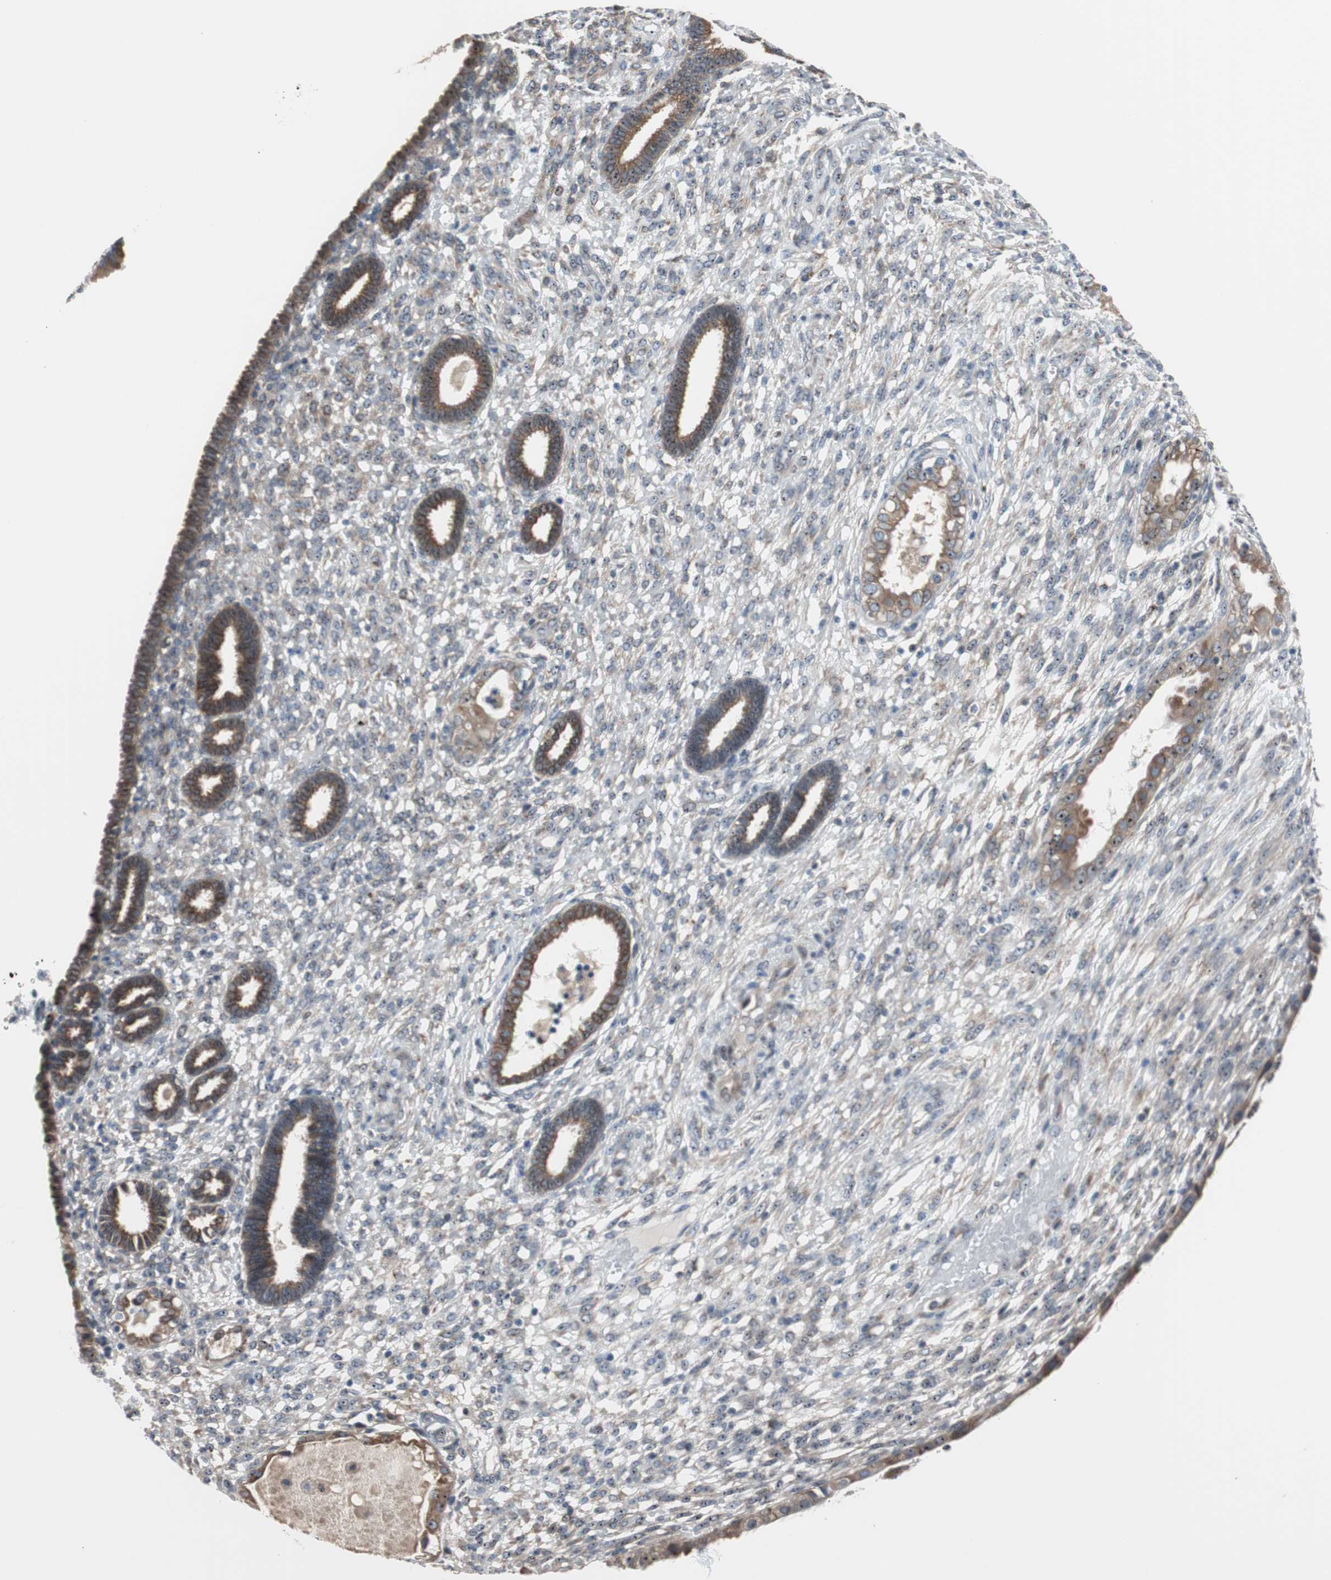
{"staining": {"intensity": "weak", "quantity": "25%-75%", "location": "cytoplasmic/membranous"}, "tissue": "endometrium", "cell_type": "Cells in endometrial stroma", "image_type": "normal", "snomed": [{"axis": "morphology", "description": "Normal tissue, NOS"}, {"axis": "topography", "description": "Endometrium"}], "caption": "Immunohistochemistry (IHC) photomicrograph of benign endometrium: human endometrium stained using immunohistochemistry (IHC) exhibits low levels of weak protein expression localized specifically in the cytoplasmic/membranous of cells in endometrial stroma, appearing as a cytoplasmic/membranous brown color.", "gene": "TMED7", "patient": {"sex": "female", "age": 61}}